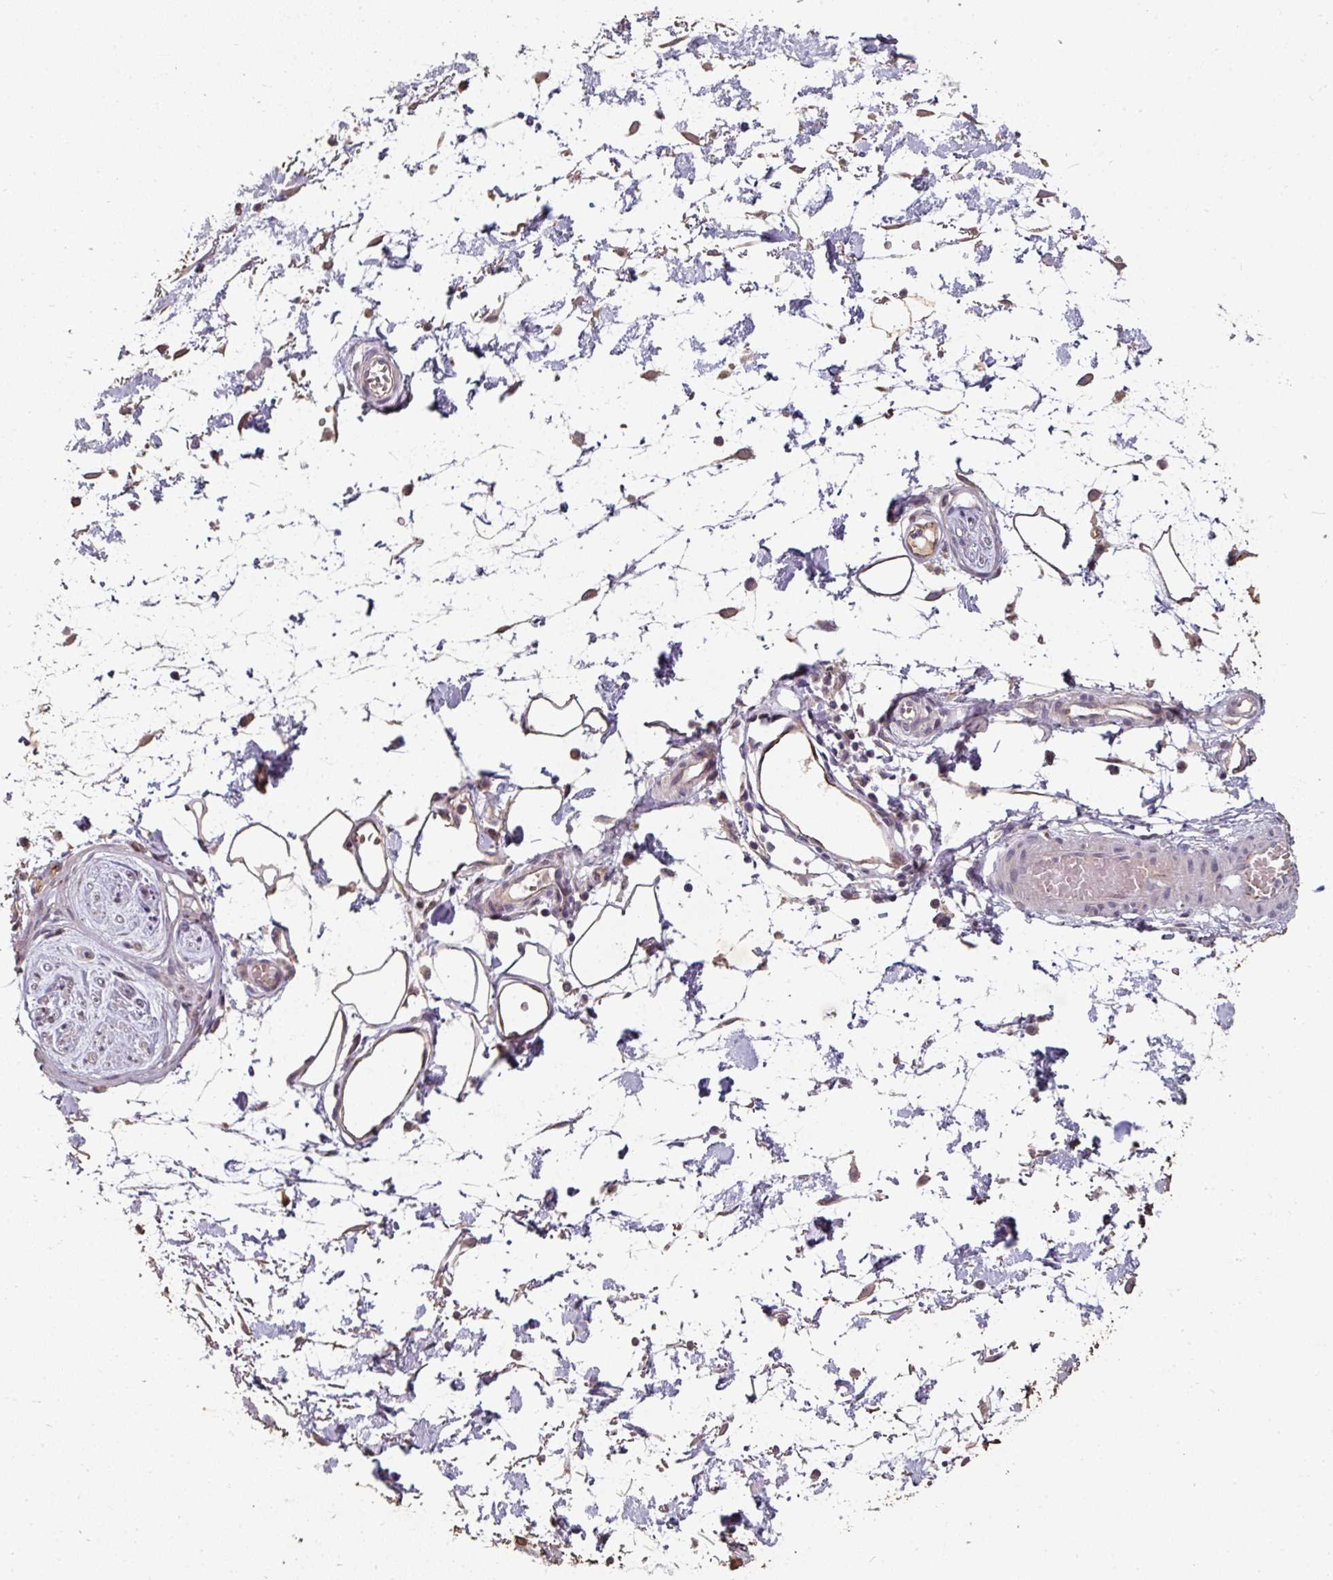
{"staining": {"intensity": "negative", "quantity": "none", "location": "none"}, "tissue": "adipose tissue", "cell_type": "Adipocytes", "image_type": "normal", "snomed": [{"axis": "morphology", "description": "Normal tissue, NOS"}, {"axis": "topography", "description": "Vulva"}, {"axis": "topography", "description": "Peripheral nerve tissue"}], "caption": "Immunohistochemistry photomicrograph of benign adipose tissue stained for a protein (brown), which displays no positivity in adipocytes. (Stains: DAB (3,3'-diaminobenzidine) immunohistochemistry with hematoxylin counter stain, Microscopy: brightfield microscopy at high magnification).", "gene": "SIDT2", "patient": {"sex": "female", "age": 68}}